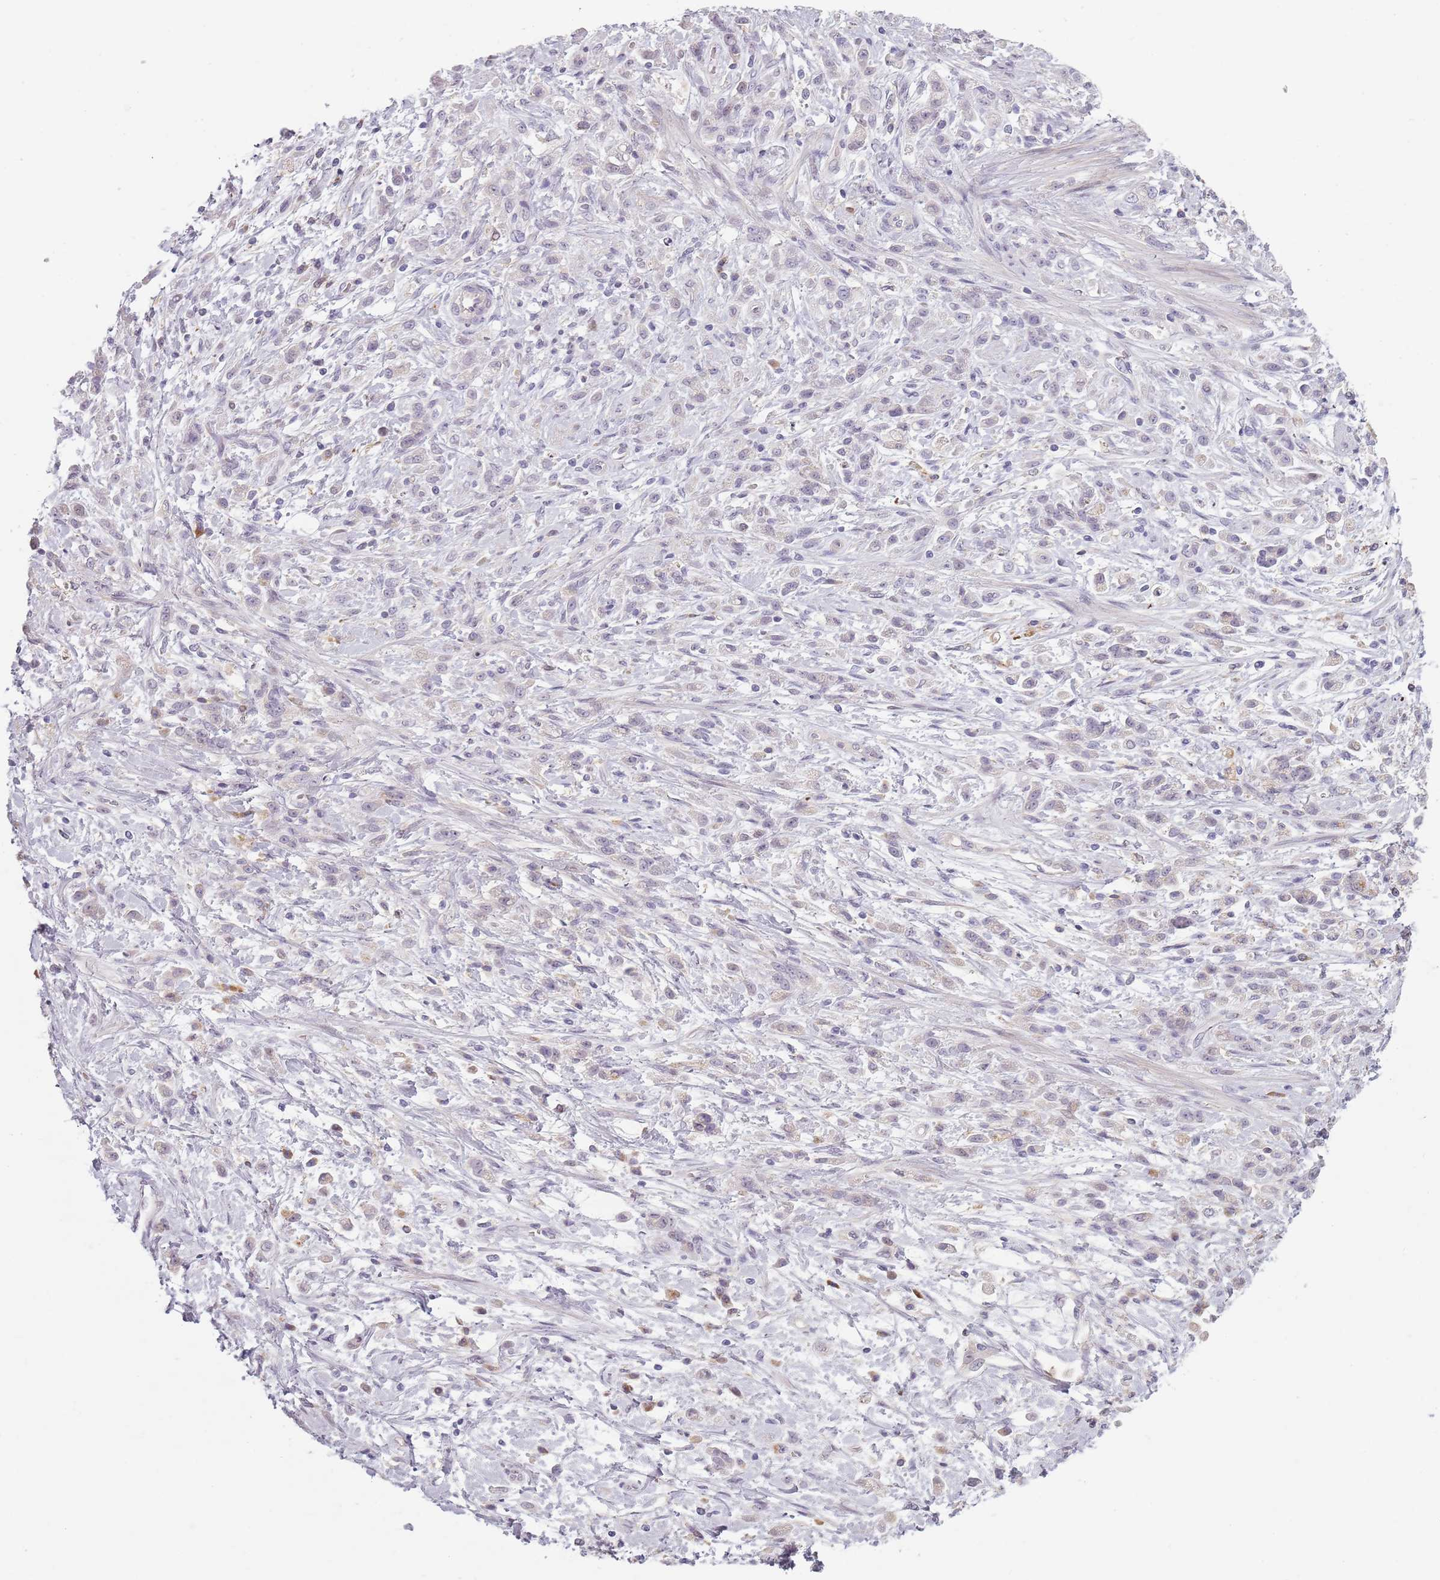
{"staining": {"intensity": "negative", "quantity": "none", "location": "none"}, "tissue": "stomach cancer", "cell_type": "Tumor cells", "image_type": "cancer", "snomed": [{"axis": "morphology", "description": "Adenocarcinoma, NOS"}, {"axis": "topography", "description": "Stomach"}], "caption": "High magnification brightfield microscopy of adenocarcinoma (stomach) stained with DAB (3,3'-diaminobenzidine) (brown) and counterstained with hematoxylin (blue): tumor cells show no significant positivity.", "gene": "CC2D2B", "patient": {"sex": "female", "age": 60}}